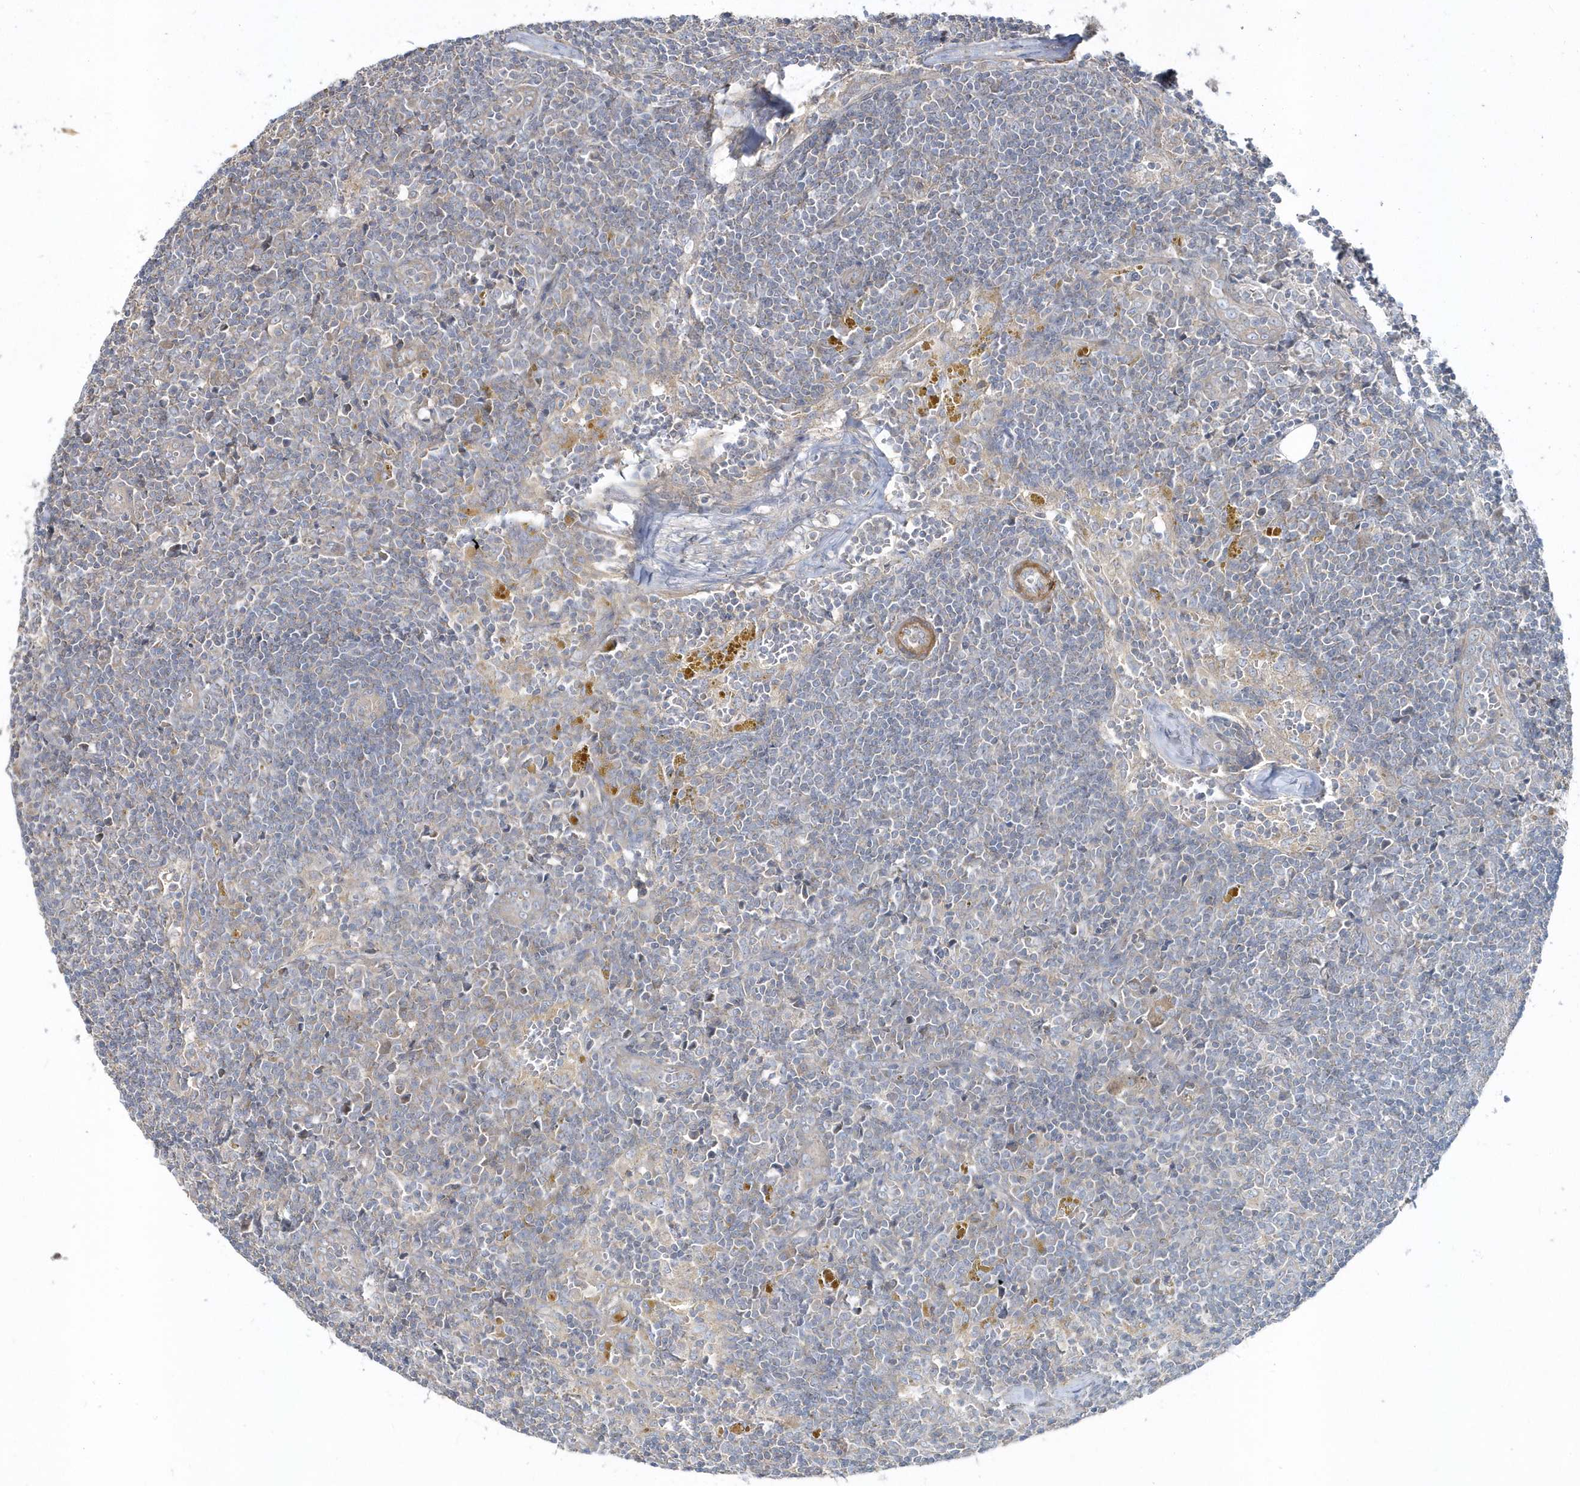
{"staining": {"intensity": "negative", "quantity": "none", "location": "none"}, "tissue": "lymph node", "cell_type": "Germinal center cells", "image_type": "normal", "snomed": [{"axis": "morphology", "description": "Normal tissue, NOS"}, {"axis": "morphology", "description": "Squamous cell carcinoma, metastatic, NOS"}, {"axis": "topography", "description": "Lymph node"}], "caption": "Photomicrograph shows no significant protein positivity in germinal center cells of normal lymph node. The staining is performed using DAB brown chromogen with nuclei counter-stained in using hematoxylin.", "gene": "LEXM", "patient": {"sex": "male", "age": 73}}